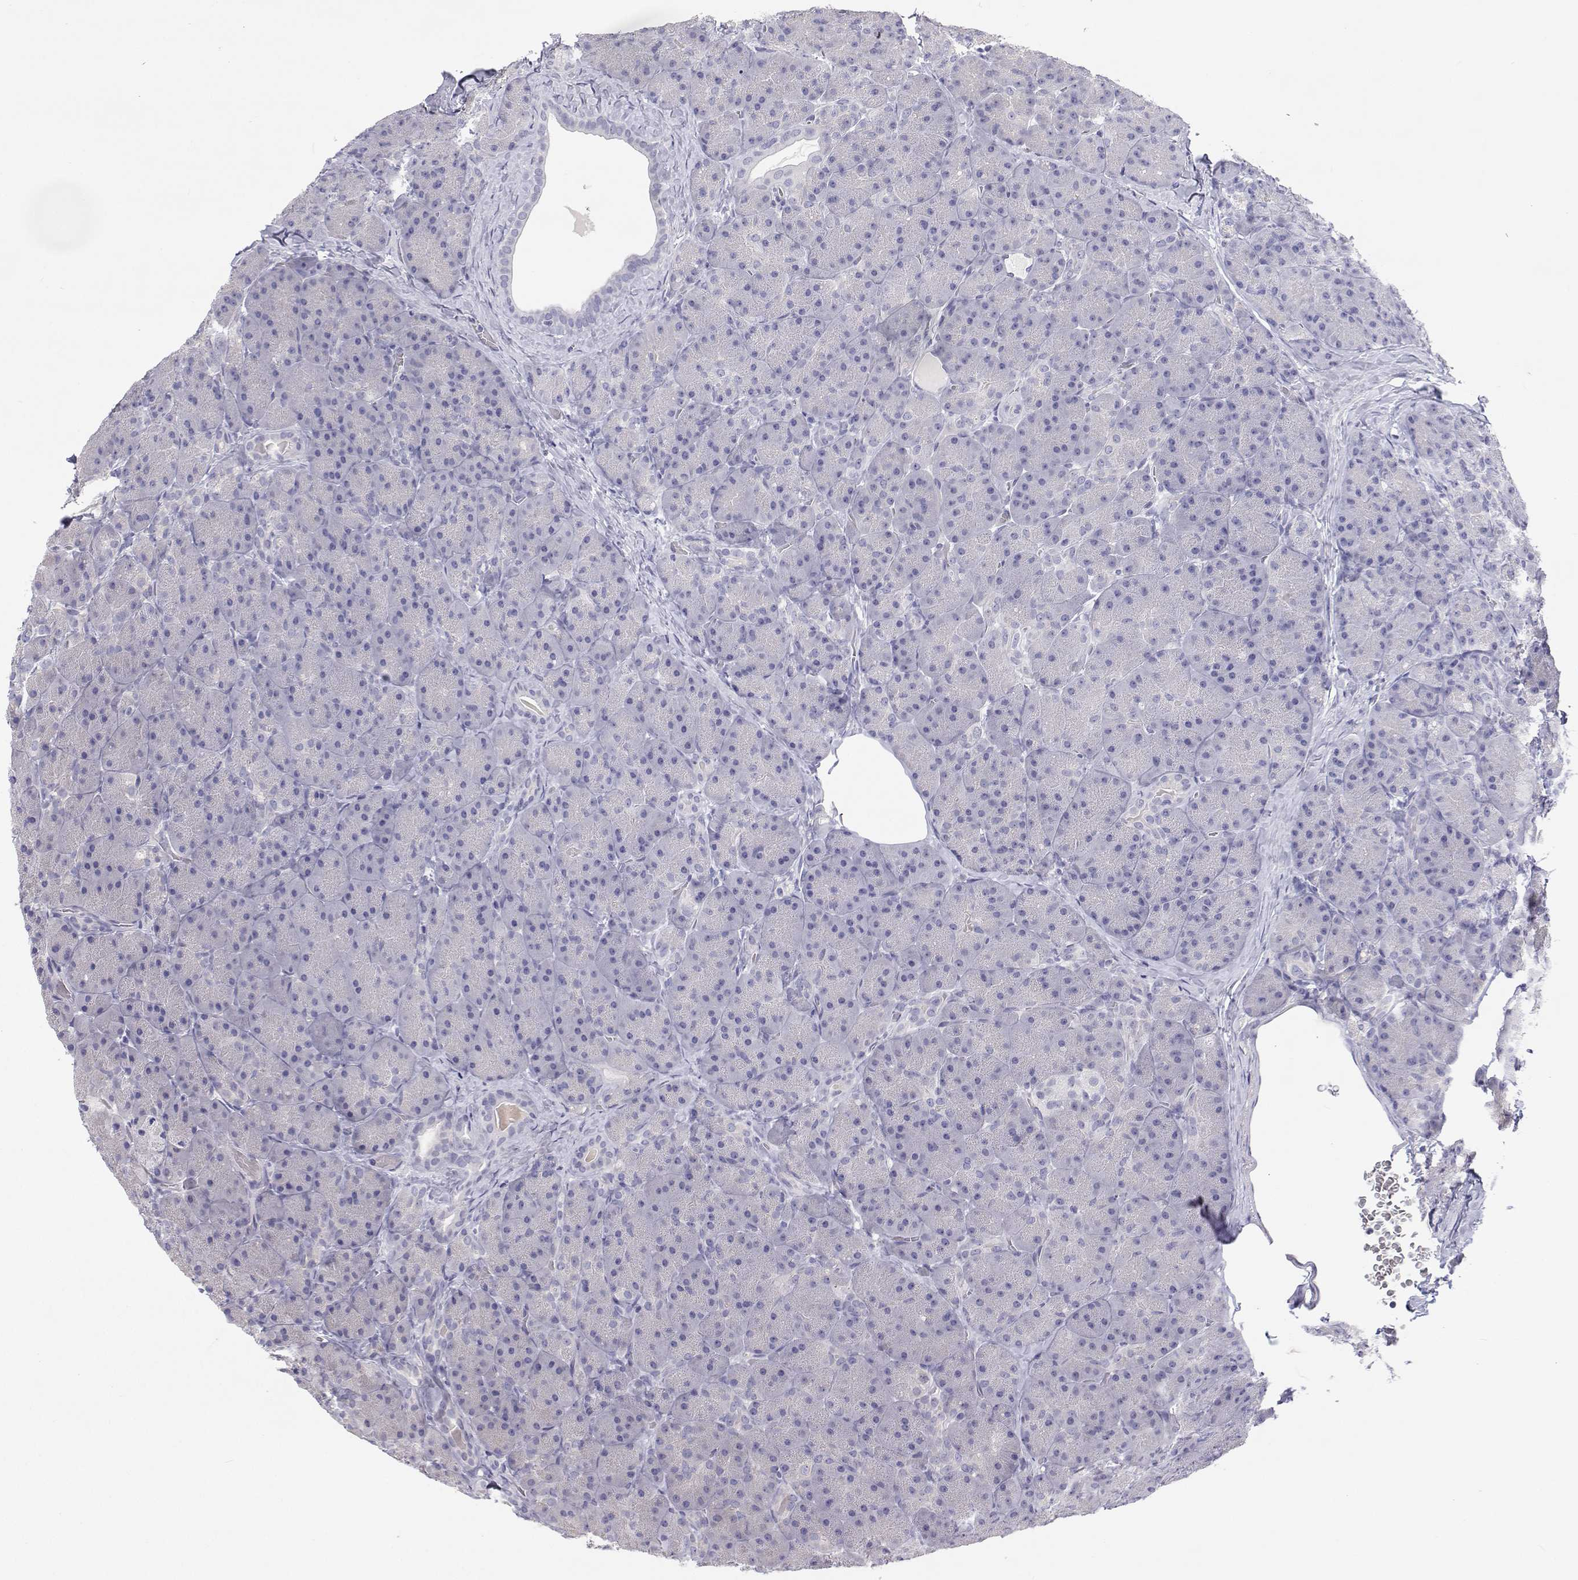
{"staining": {"intensity": "negative", "quantity": "none", "location": "none"}, "tissue": "pancreas", "cell_type": "Exocrine glandular cells", "image_type": "normal", "snomed": [{"axis": "morphology", "description": "Normal tissue, NOS"}, {"axis": "topography", "description": "Pancreas"}], "caption": "The photomicrograph shows no significant positivity in exocrine glandular cells of pancreas.", "gene": "ANKRD65", "patient": {"sex": "male", "age": 57}}